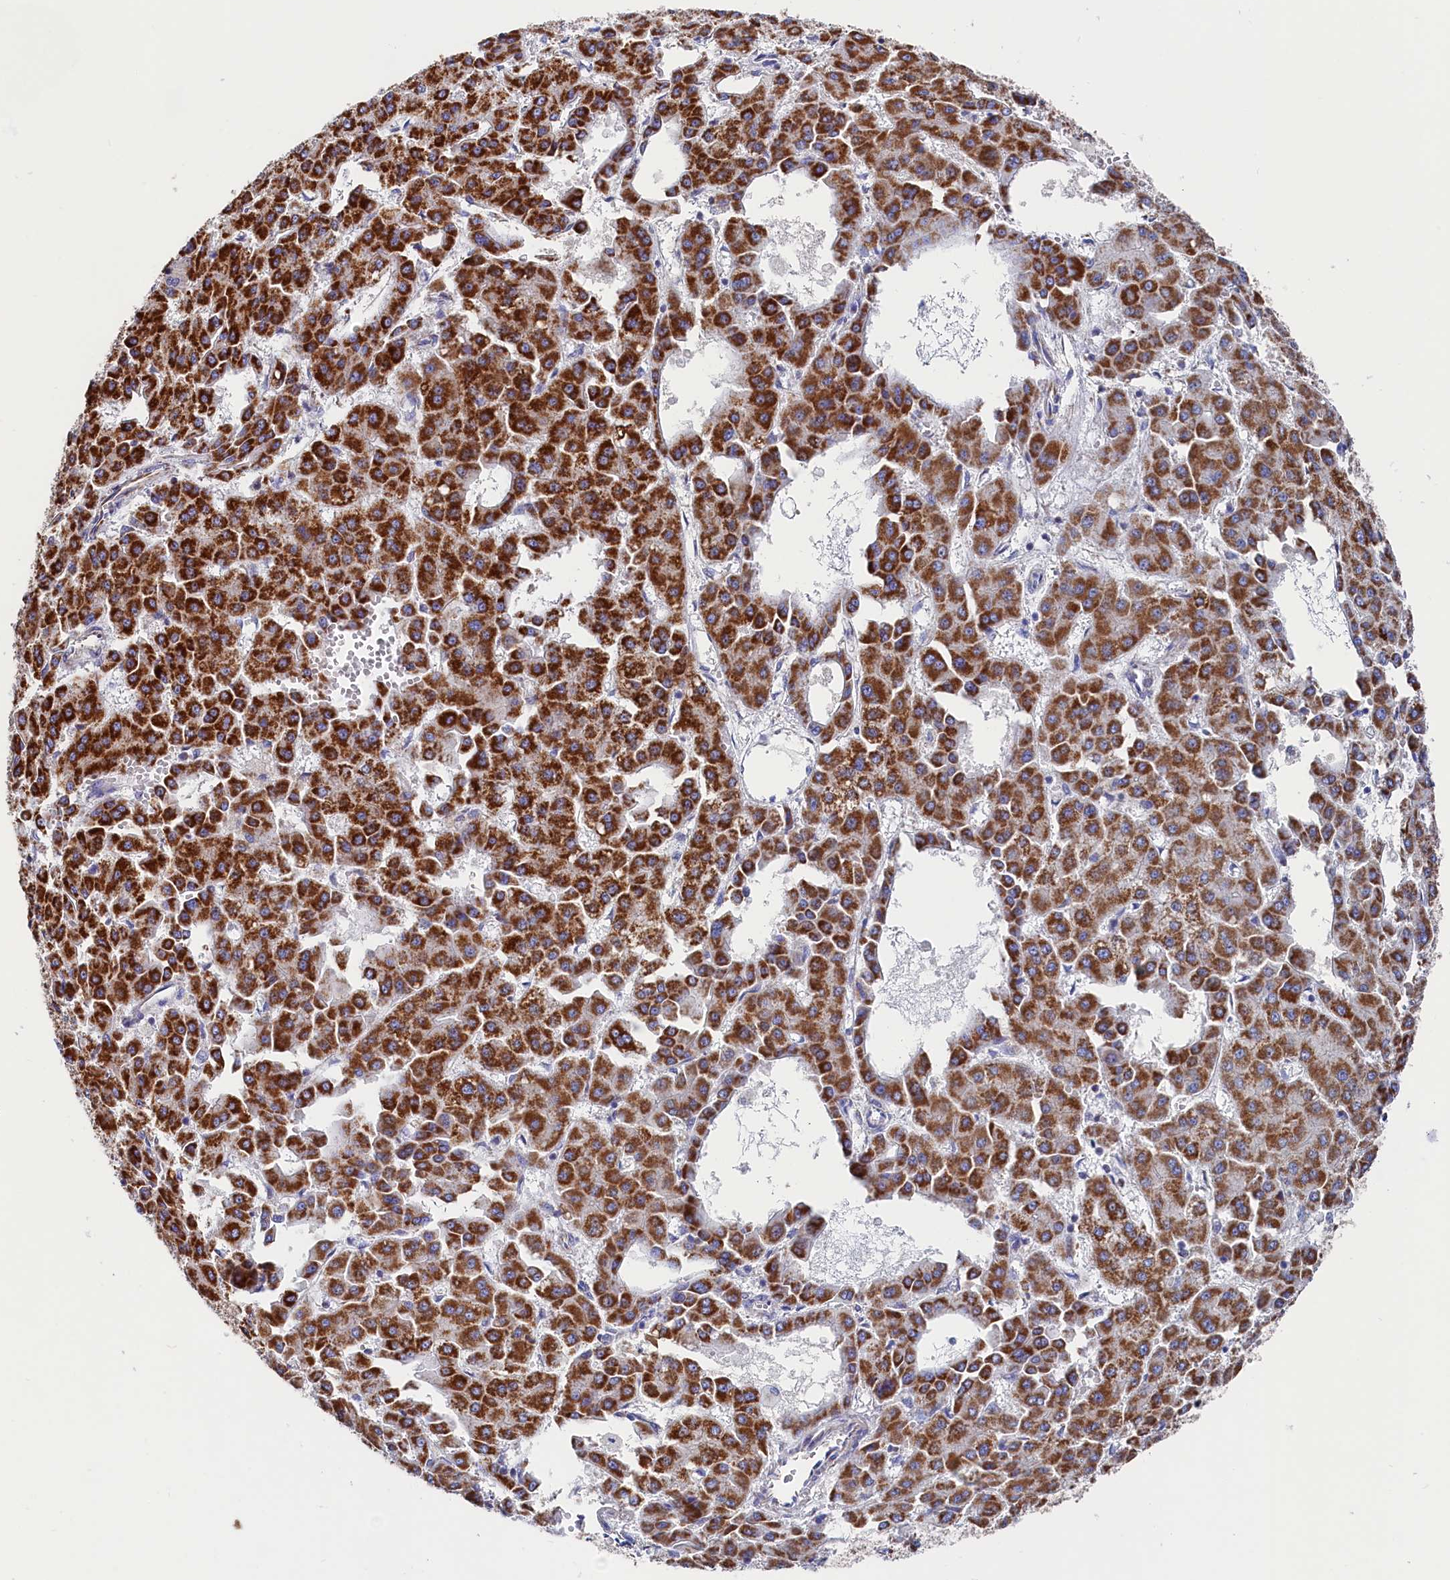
{"staining": {"intensity": "strong", "quantity": ">75%", "location": "cytoplasmic/membranous"}, "tissue": "liver cancer", "cell_type": "Tumor cells", "image_type": "cancer", "snomed": [{"axis": "morphology", "description": "Carcinoma, Hepatocellular, NOS"}, {"axis": "topography", "description": "Liver"}], "caption": "Hepatocellular carcinoma (liver) stained with a protein marker shows strong staining in tumor cells.", "gene": "MMAB", "patient": {"sex": "male", "age": 47}}